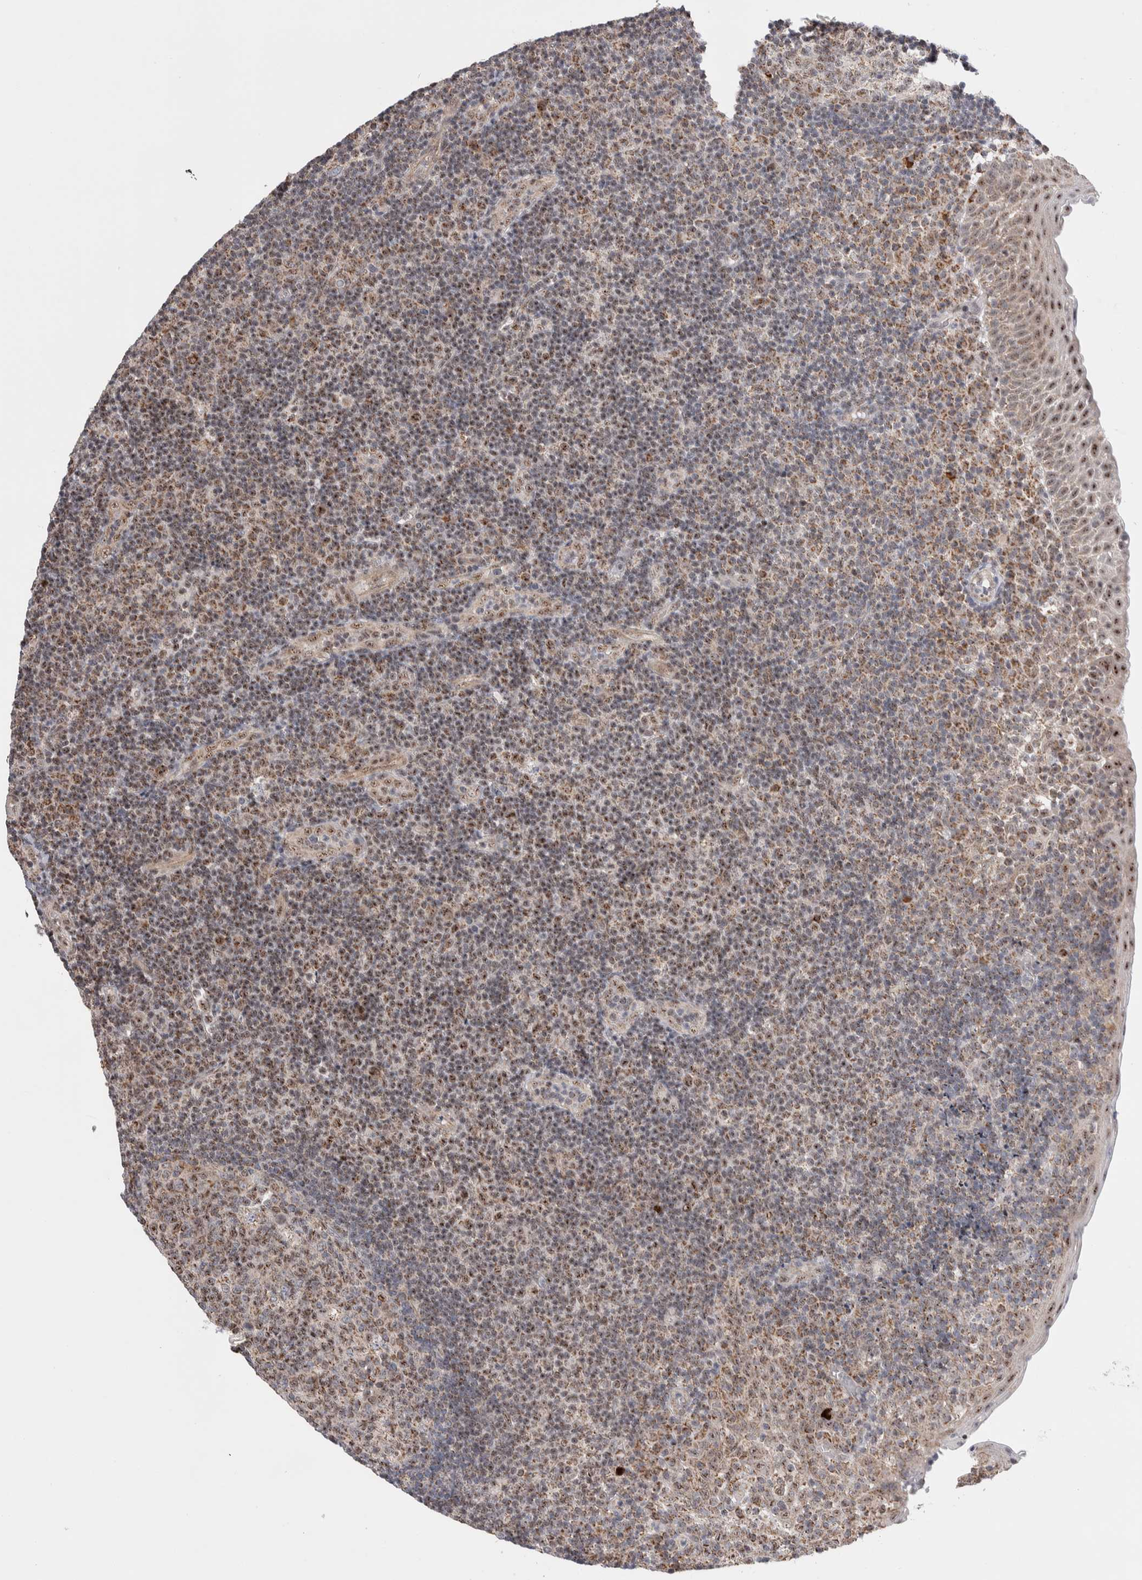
{"staining": {"intensity": "moderate", "quantity": ">75%", "location": "nuclear"}, "tissue": "tonsil", "cell_type": "Germinal center cells", "image_type": "normal", "snomed": [{"axis": "morphology", "description": "Normal tissue, NOS"}, {"axis": "topography", "description": "Tonsil"}], "caption": "Germinal center cells demonstrate medium levels of moderate nuclear staining in about >75% of cells in unremarkable human tonsil.", "gene": "ZNF695", "patient": {"sex": "female", "age": 40}}